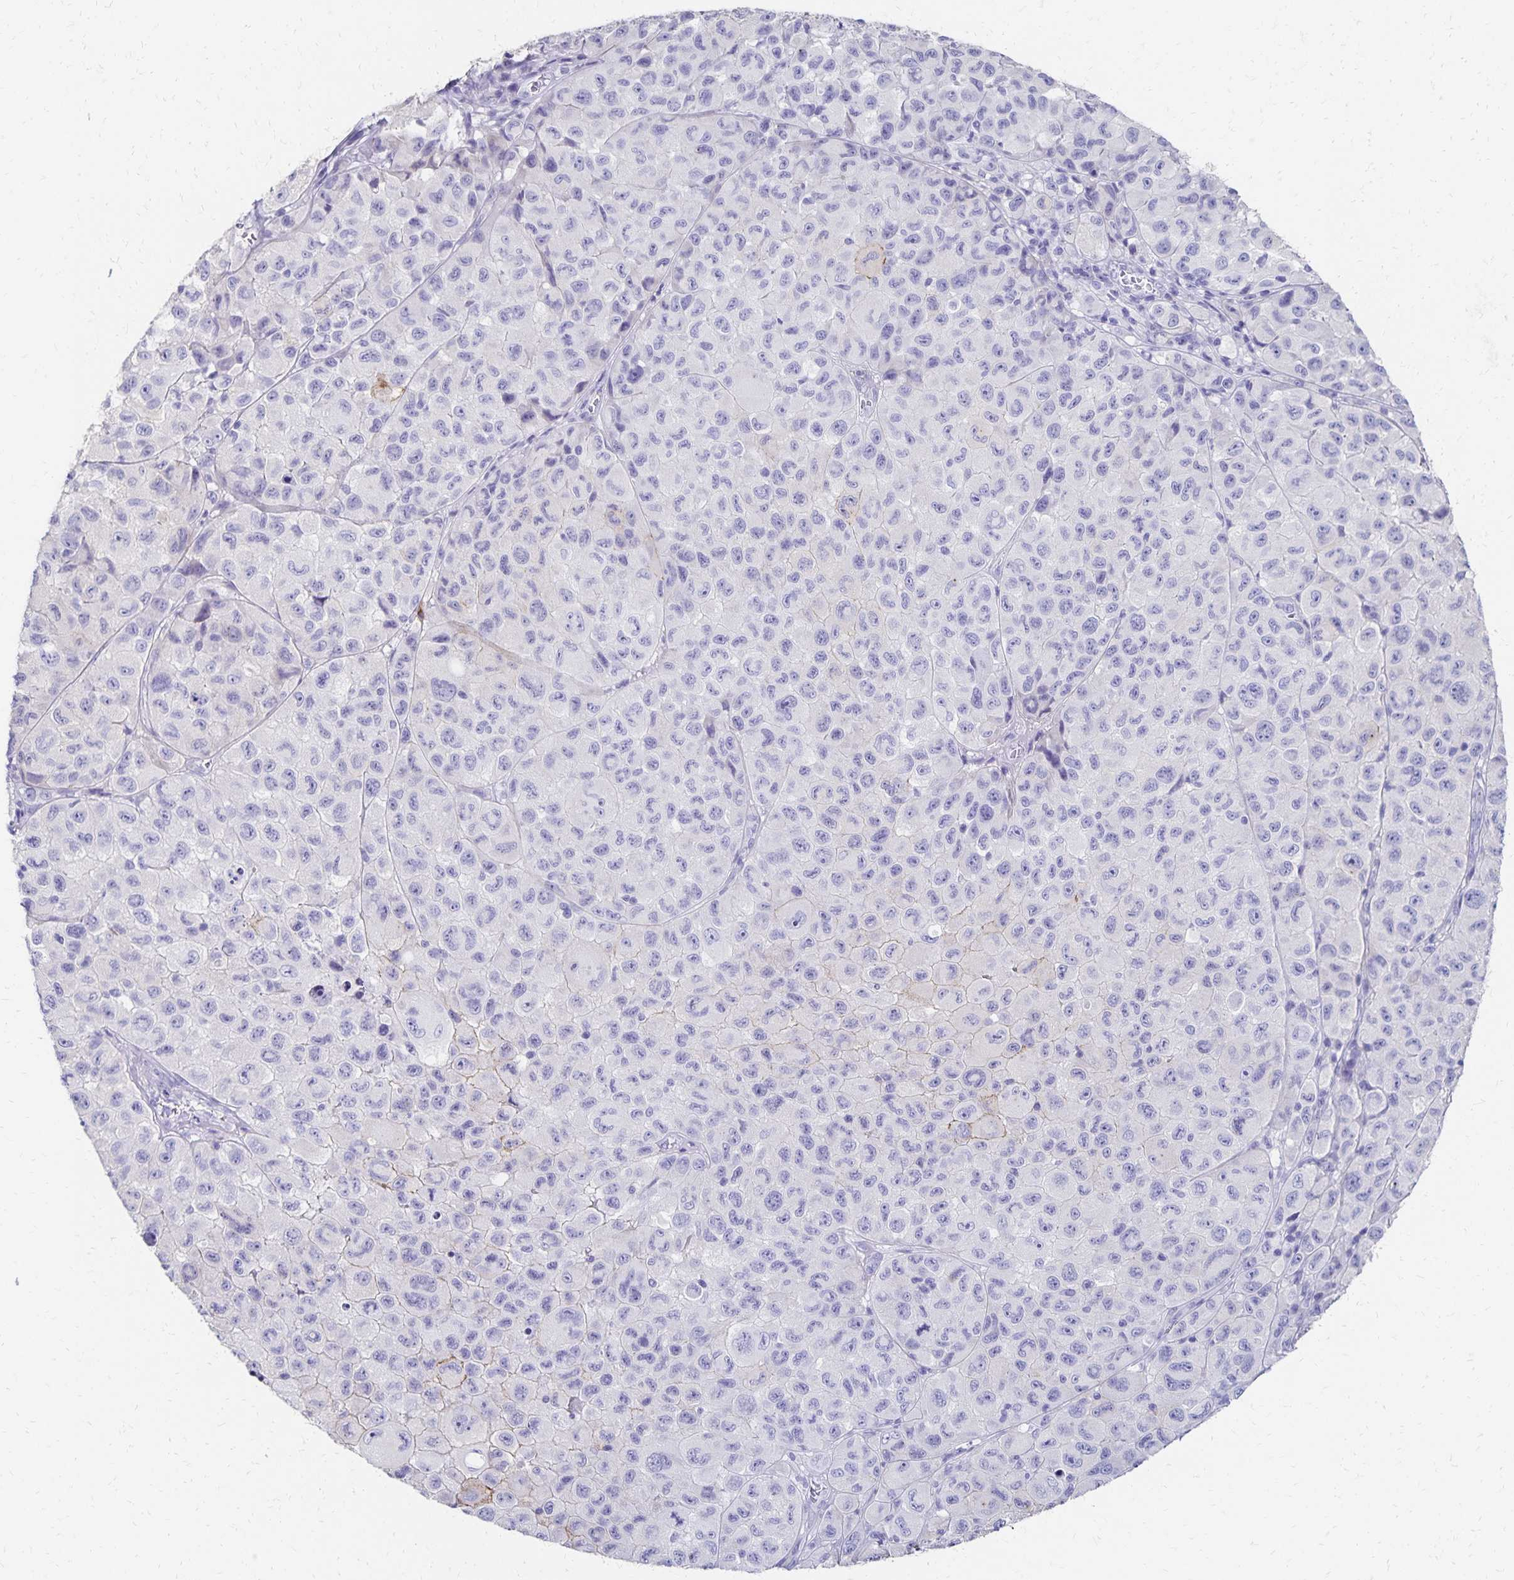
{"staining": {"intensity": "negative", "quantity": "none", "location": "none"}, "tissue": "melanoma", "cell_type": "Tumor cells", "image_type": "cancer", "snomed": [{"axis": "morphology", "description": "Malignant melanoma, NOS"}, {"axis": "topography", "description": "Skin"}], "caption": "Immunohistochemistry (IHC) micrograph of malignant melanoma stained for a protein (brown), which displays no staining in tumor cells.", "gene": "DYNLT4", "patient": {"sex": "male", "age": 93}}